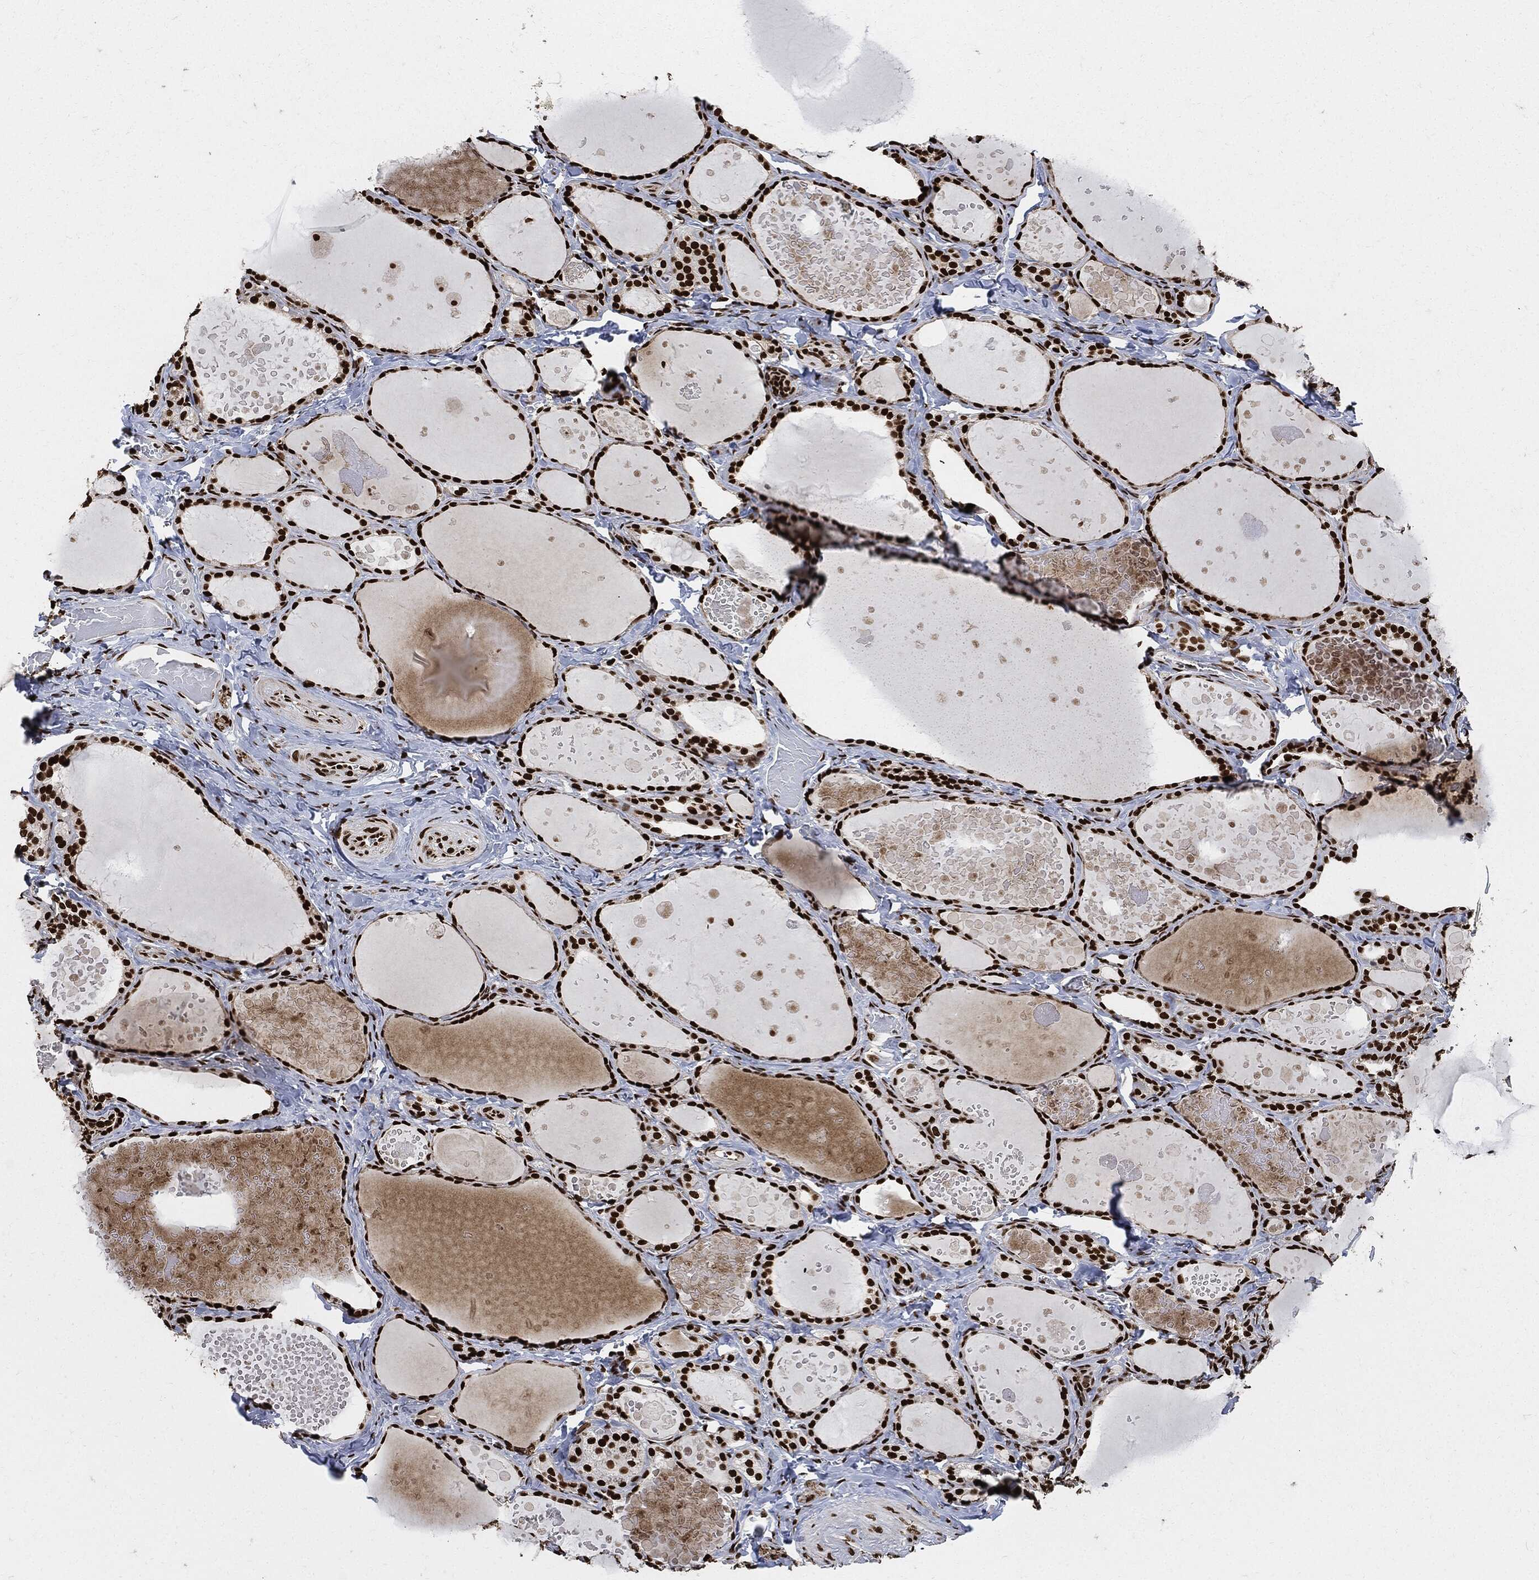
{"staining": {"intensity": "strong", "quantity": ">75%", "location": "nuclear"}, "tissue": "thyroid gland", "cell_type": "Glandular cells", "image_type": "normal", "snomed": [{"axis": "morphology", "description": "Normal tissue, NOS"}, {"axis": "topography", "description": "Thyroid gland"}], "caption": "Approximately >75% of glandular cells in benign thyroid gland reveal strong nuclear protein staining as visualized by brown immunohistochemical staining.", "gene": "RECQL", "patient": {"sex": "female", "age": 56}}